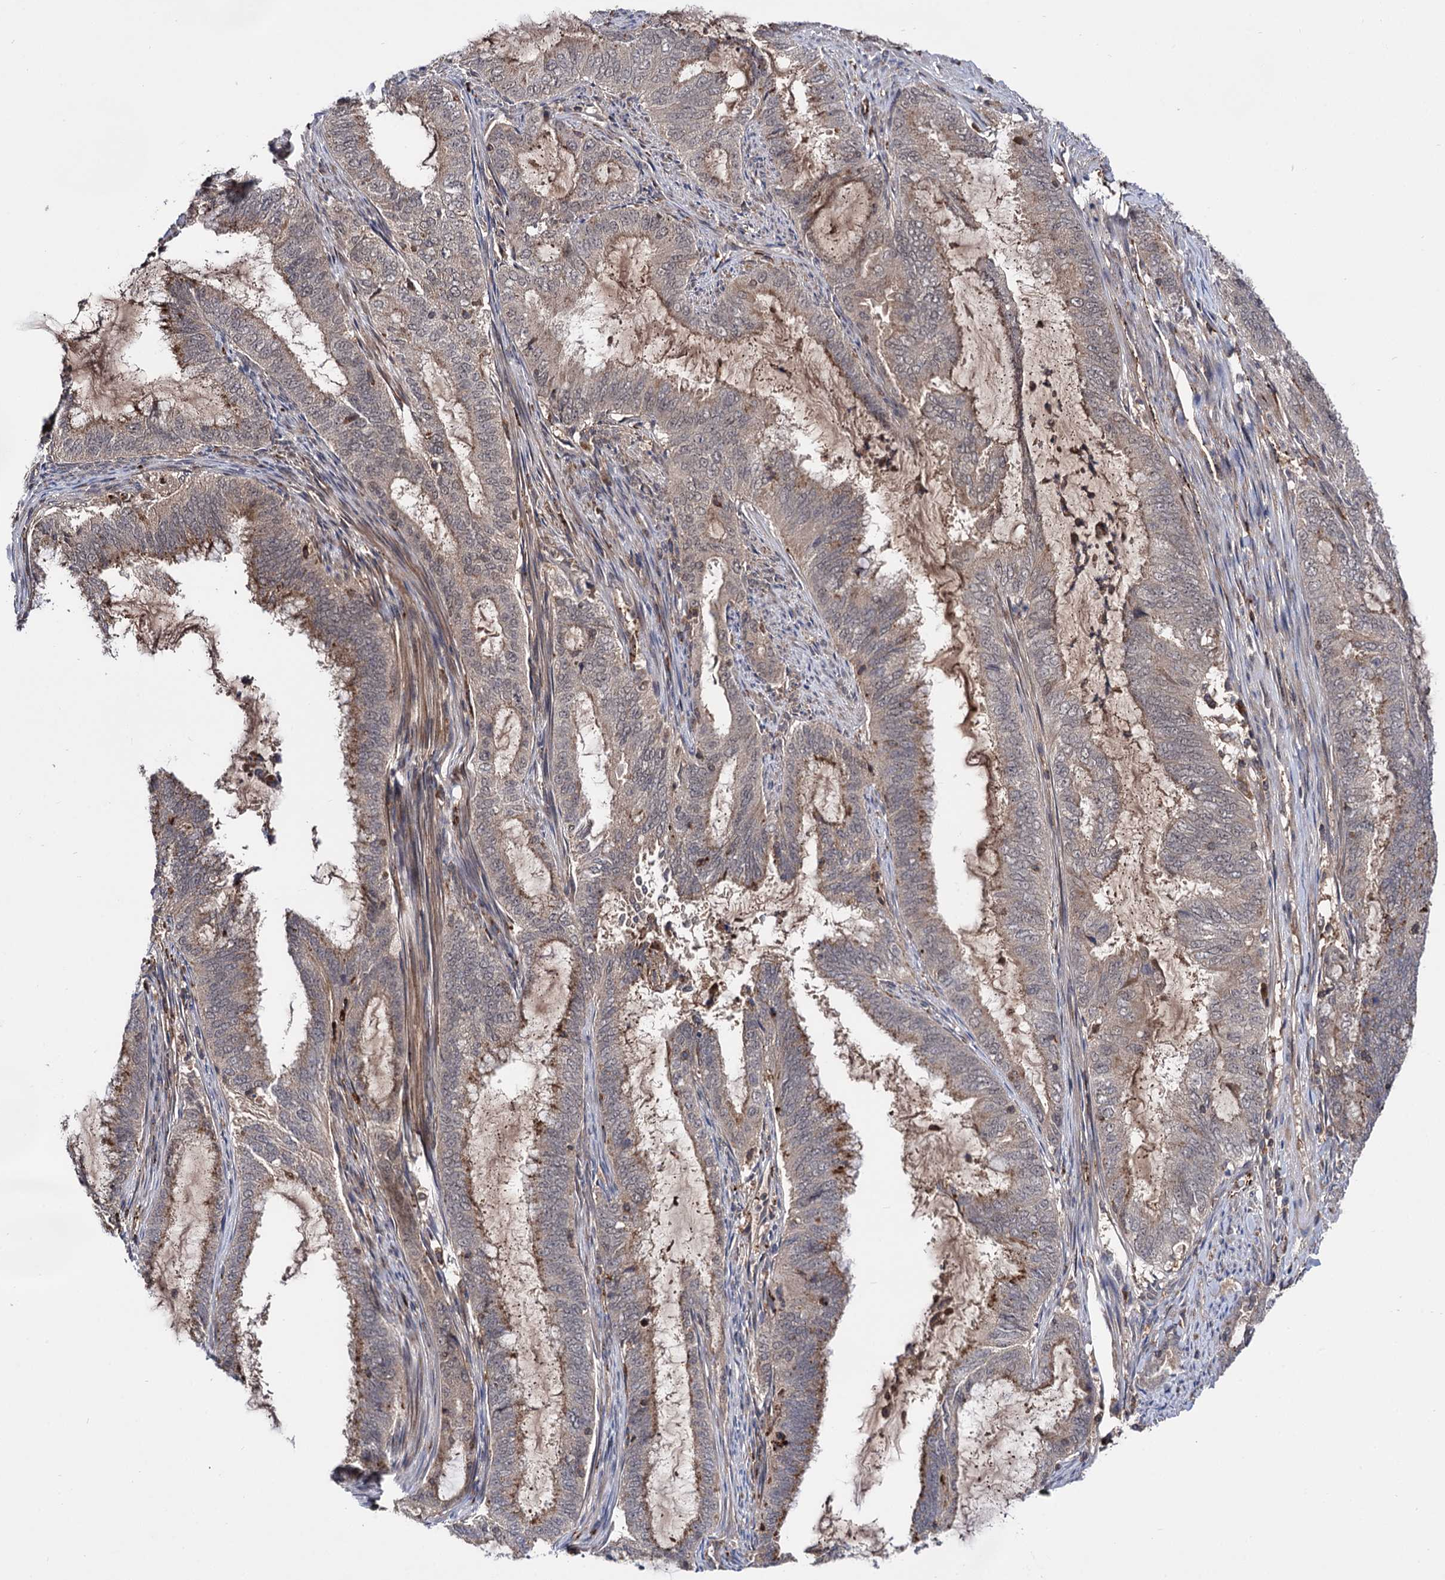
{"staining": {"intensity": "moderate", "quantity": "25%-75%", "location": "cytoplasmic/membranous"}, "tissue": "endometrial cancer", "cell_type": "Tumor cells", "image_type": "cancer", "snomed": [{"axis": "morphology", "description": "Adenocarcinoma, NOS"}, {"axis": "topography", "description": "Endometrium"}], "caption": "Moderate cytoplasmic/membranous positivity is present in about 25%-75% of tumor cells in adenocarcinoma (endometrial).", "gene": "MICAL2", "patient": {"sex": "female", "age": 51}}